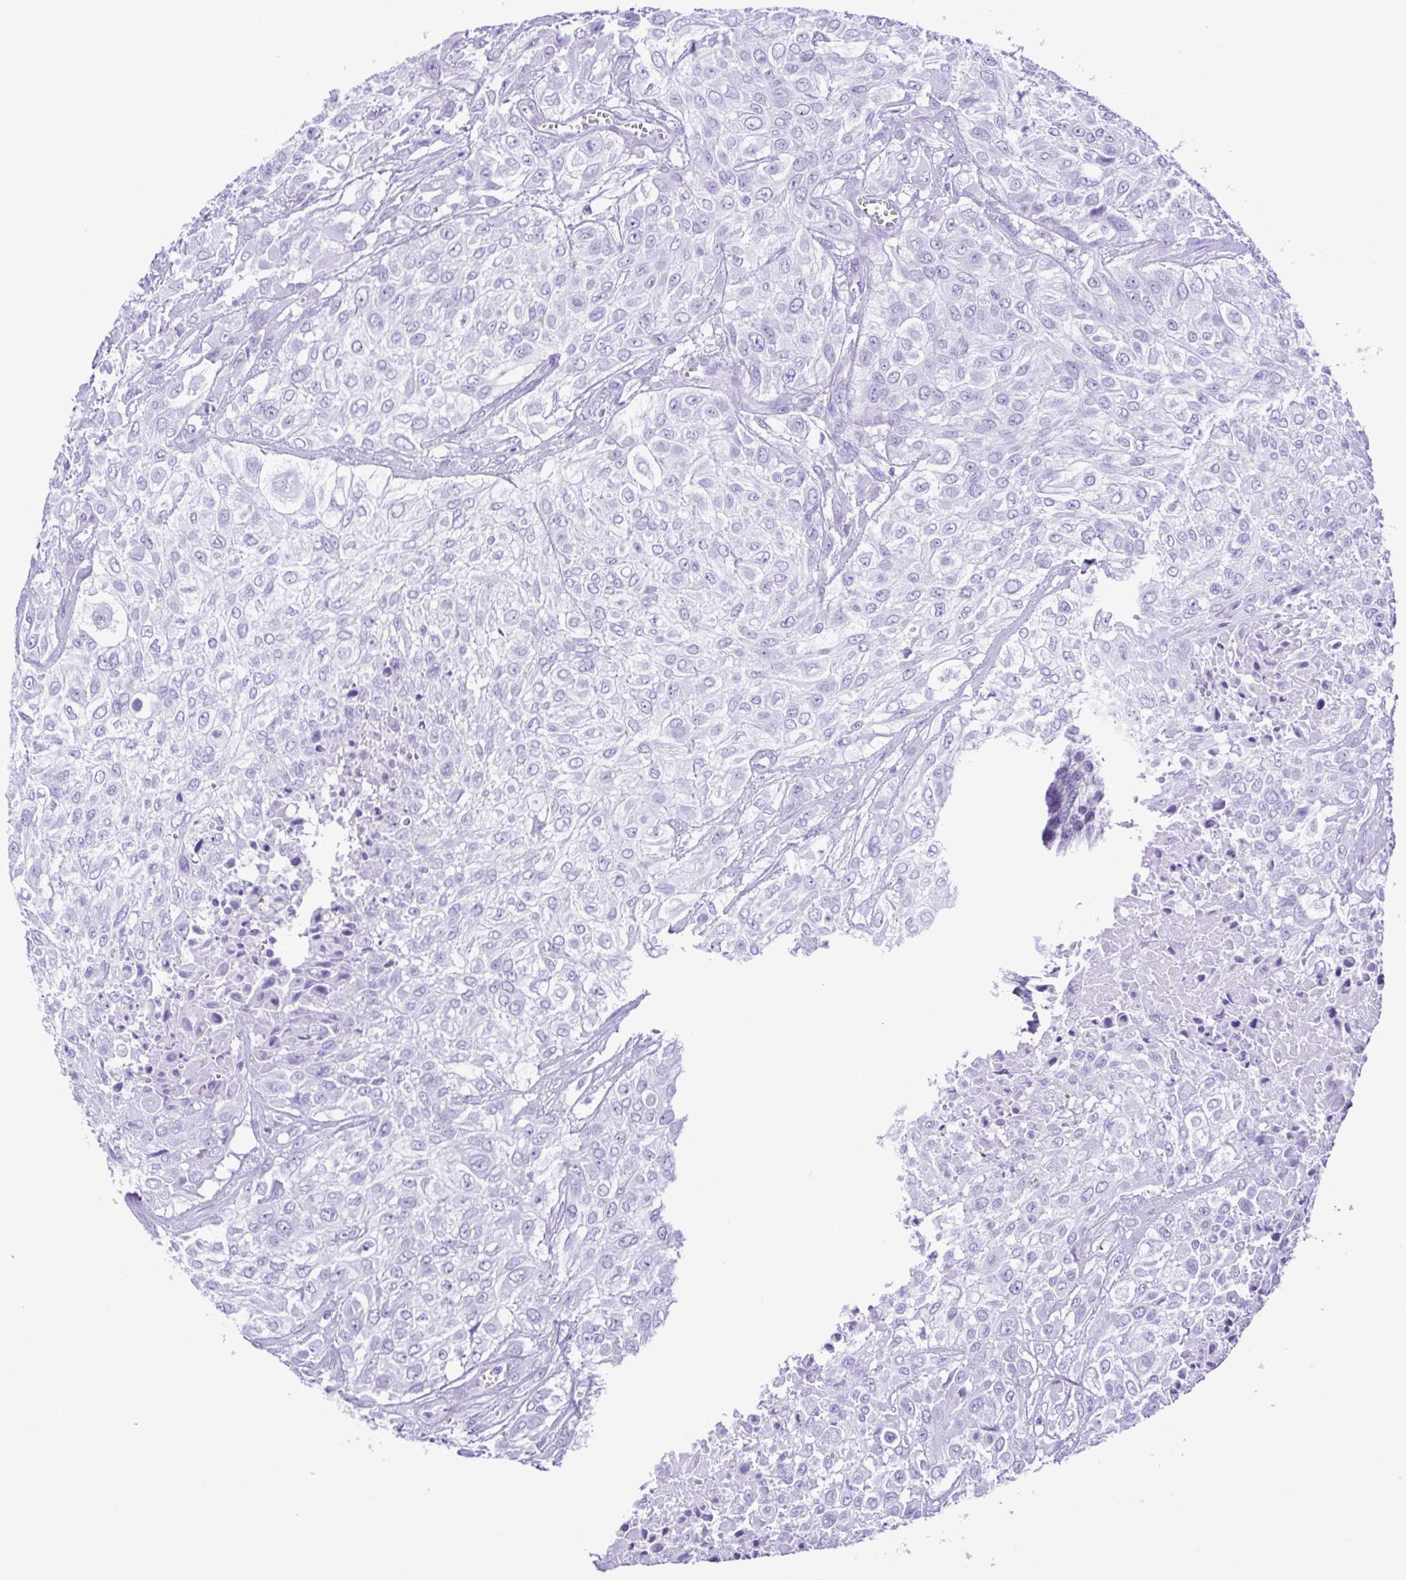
{"staining": {"intensity": "negative", "quantity": "none", "location": "none"}, "tissue": "urothelial cancer", "cell_type": "Tumor cells", "image_type": "cancer", "snomed": [{"axis": "morphology", "description": "Urothelial carcinoma, High grade"}, {"axis": "topography", "description": "Urinary bladder"}], "caption": "High-grade urothelial carcinoma was stained to show a protein in brown. There is no significant positivity in tumor cells.", "gene": "SYT1", "patient": {"sex": "male", "age": 57}}